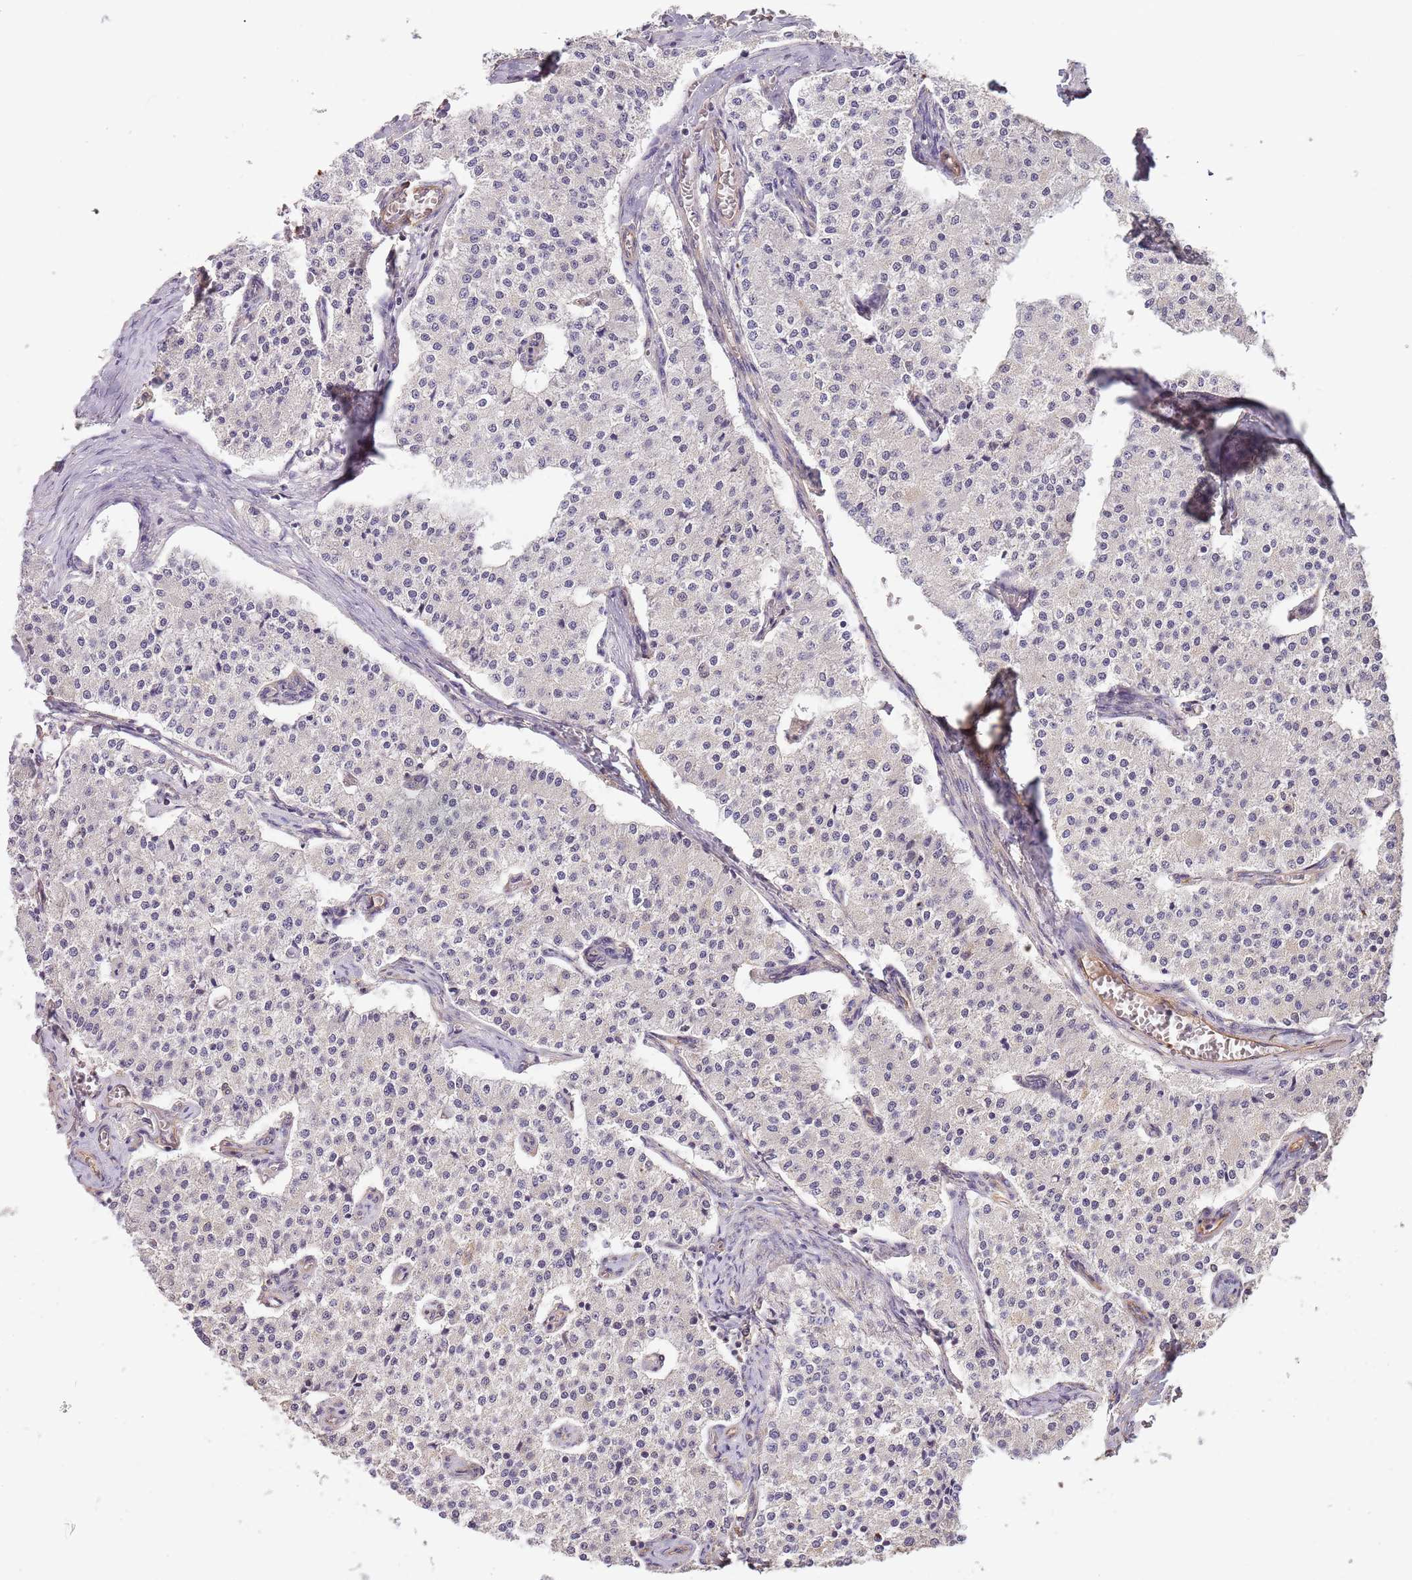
{"staining": {"intensity": "negative", "quantity": "none", "location": "none"}, "tissue": "carcinoid", "cell_type": "Tumor cells", "image_type": "cancer", "snomed": [{"axis": "morphology", "description": "Carcinoid, malignant, NOS"}, {"axis": "topography", "description": "Colon"}], "caption": "Image shows no protein staining in tumor cells of carcinoid tissue. The staining was performed using DAB to visualize the protein expression in brown, while the nuclei were stained in blue with hematoxylin (Magnification: 20x).", "gene": "SURF2", "patient": {"sex": "female", "age": 52}}